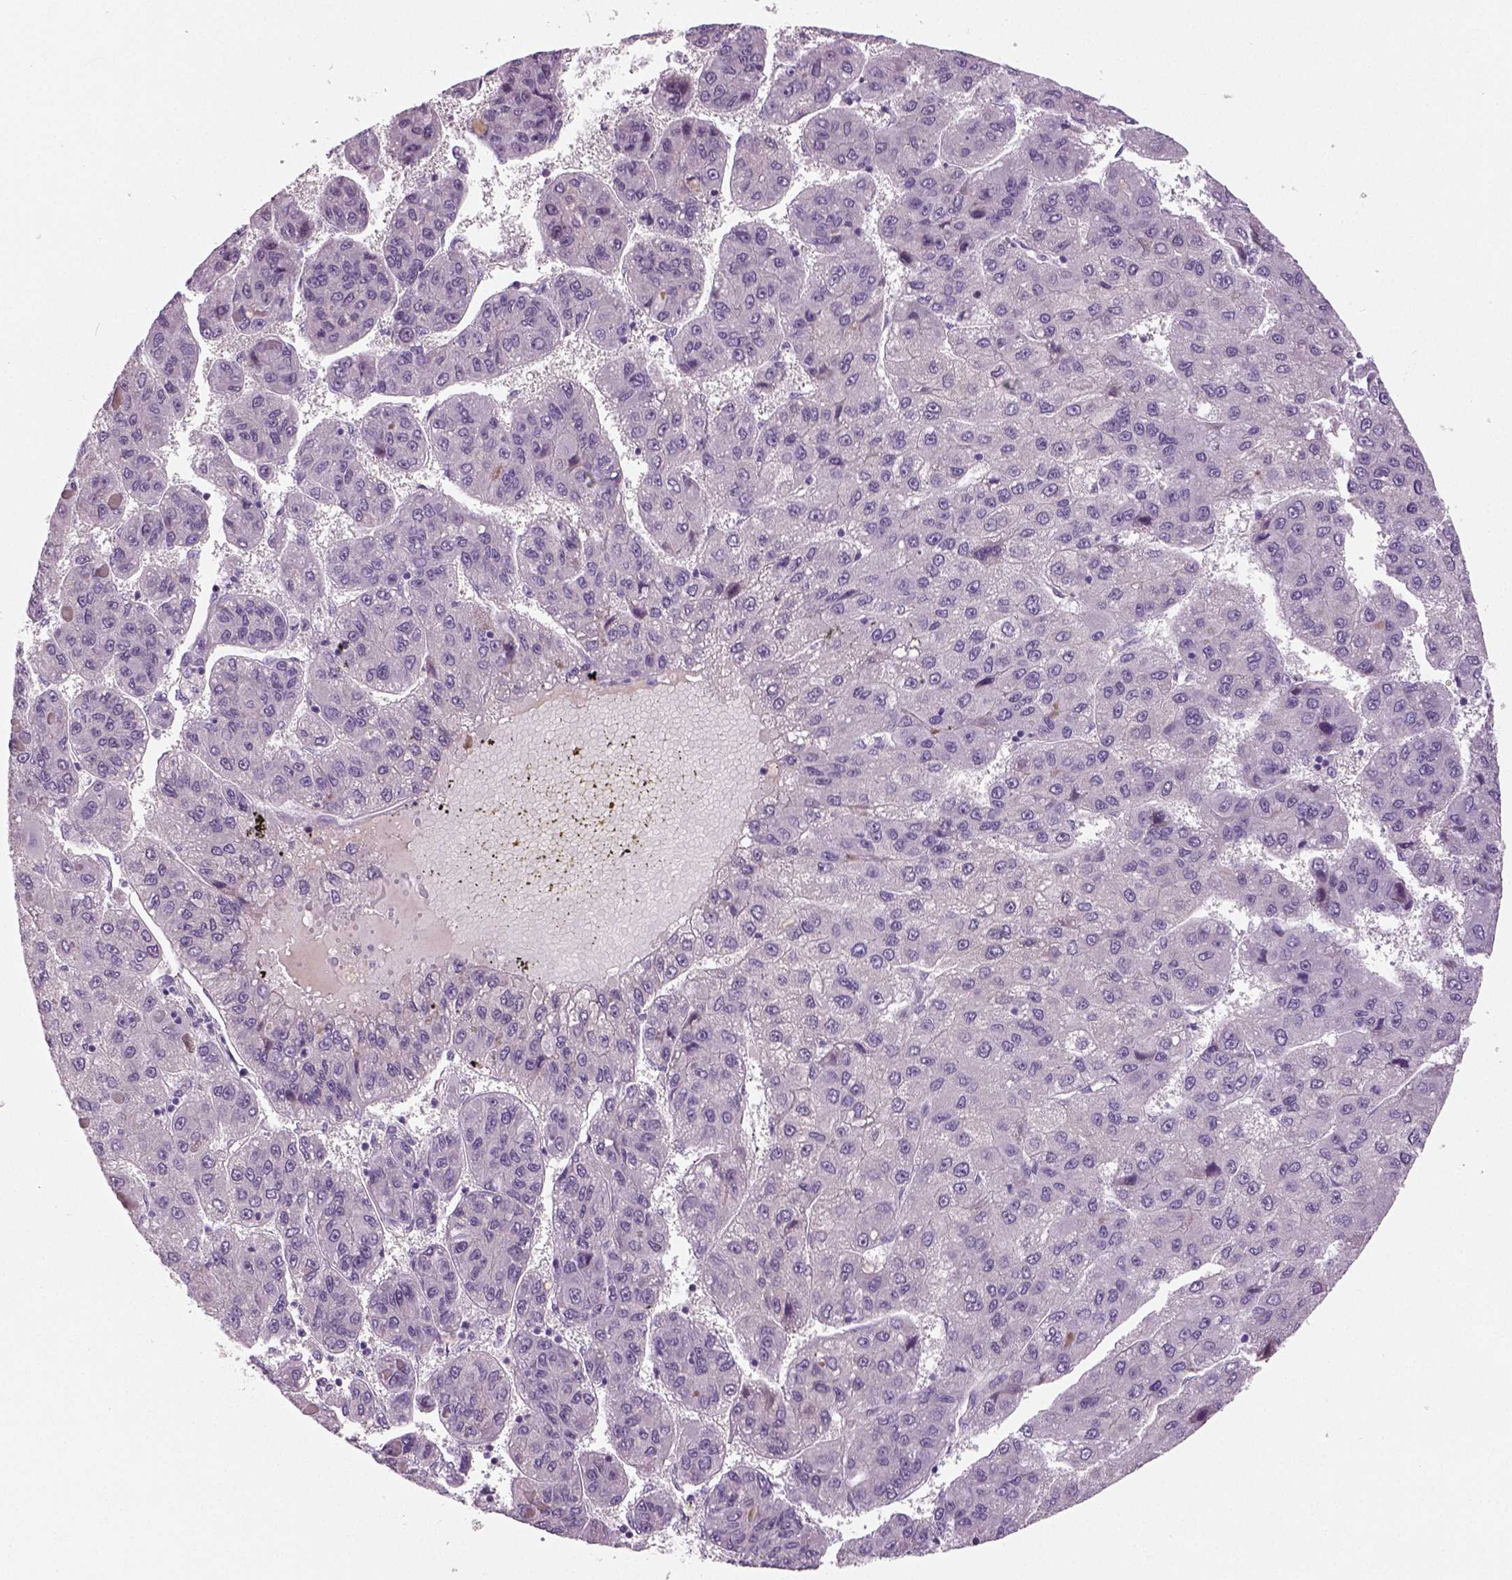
{"staining": {"intensity": "negative", "quantity": "none", "location": "none"}, "tissue": "liver cancer", "cell_type": "Tumor cells", "image_type": "cancer", "snomed": [{"axis": "morphology", "description": "Carcinoma, Hepatocellular, NOS"}, {"axis": "topography", "description": "Liver"}], "caption": "Tumor cells are negative for brown protein staining in liver cancer (hepatocellular carcinoma).", "gene": "TSPAN7", "patient": {"sex": "female", "age": 82}}